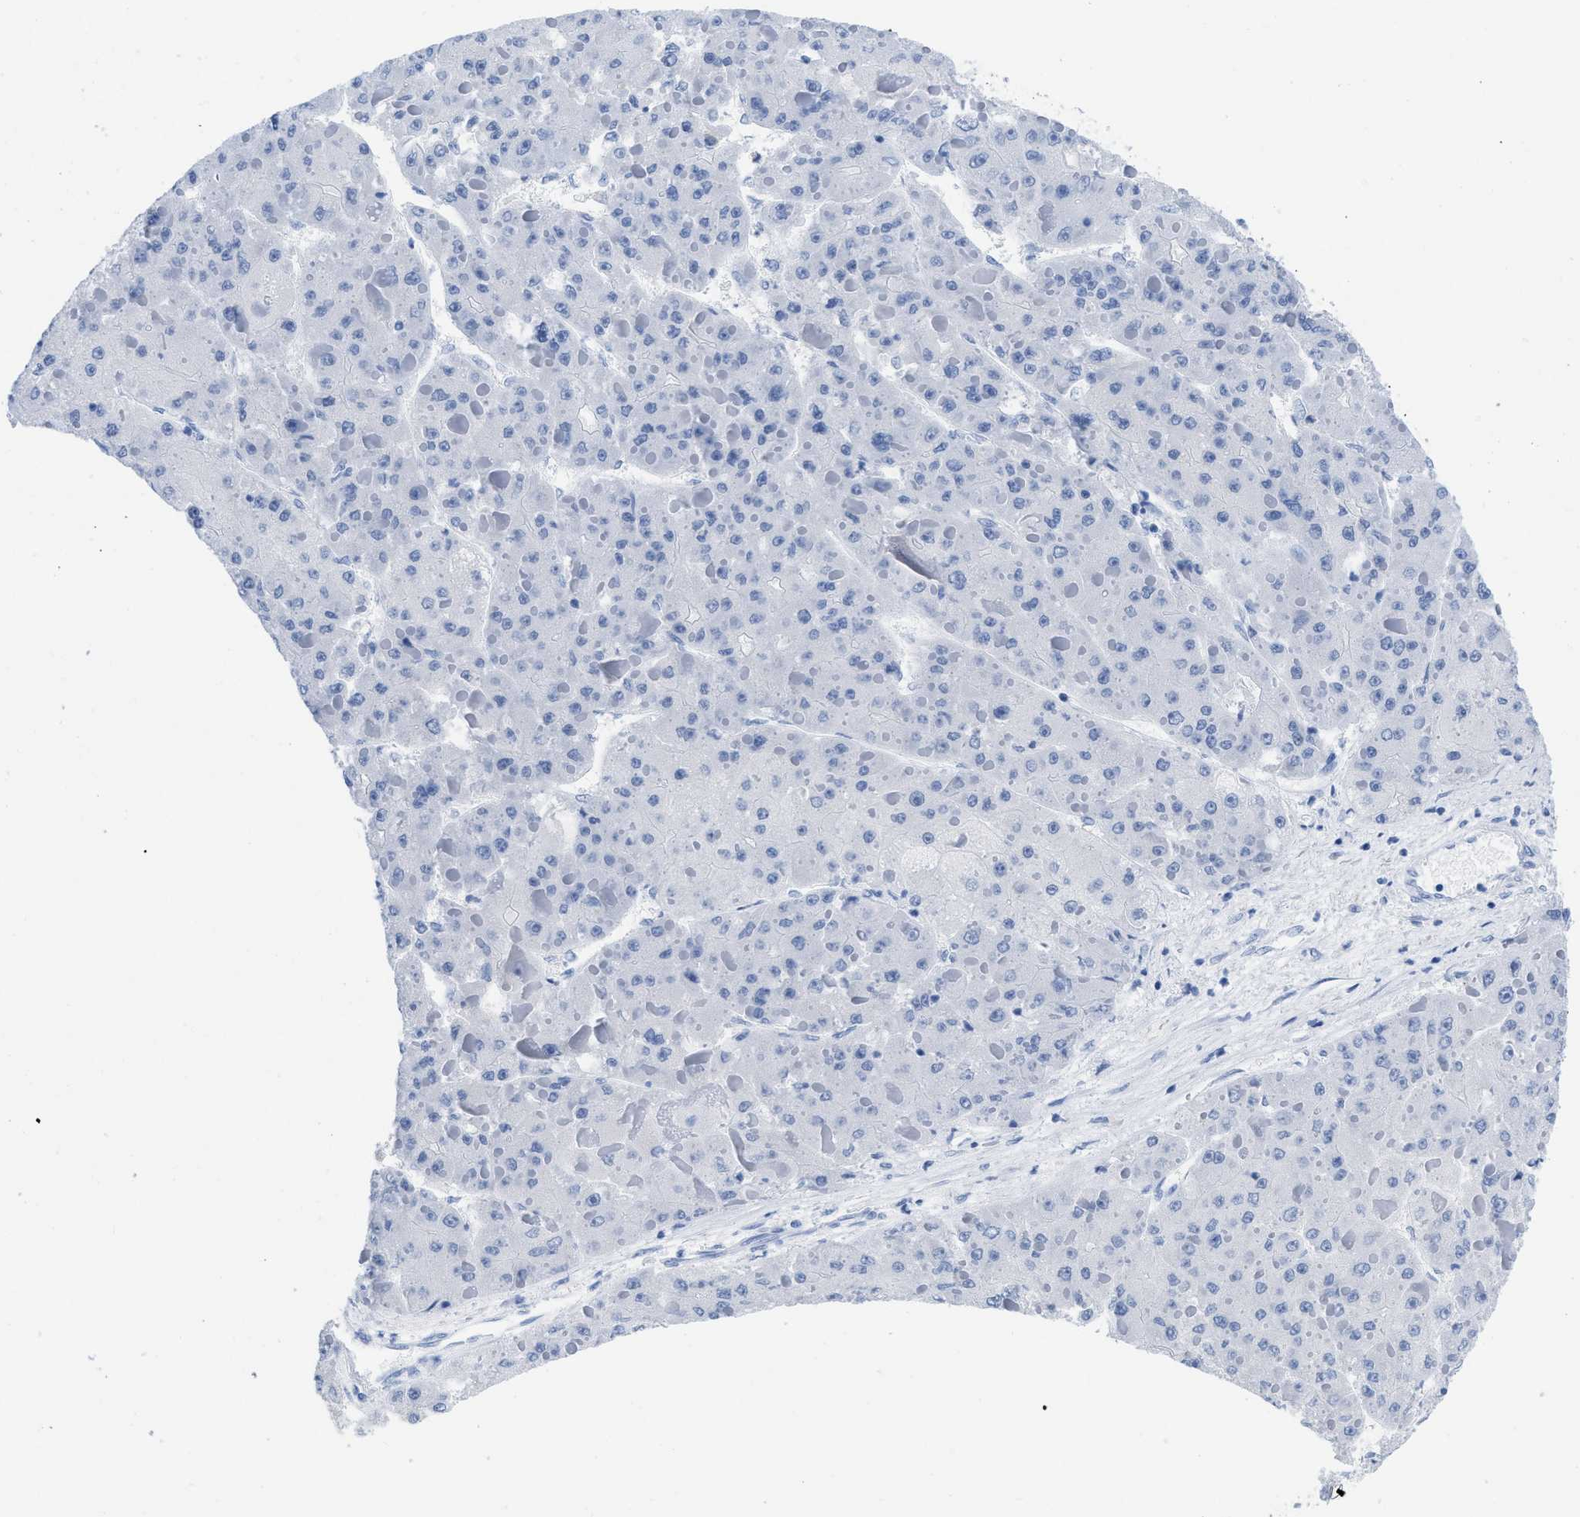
{"staining": {"intensity": "negative", "quantity": "none", "location": "none"}, "tissue": "liver cancer", "cell_type": "Tumor cells", "image_type": "cancer", "snomed": [{"axis": "morphology", "description": "Carcinoma, Hepatocellular, NOS"}, {"axis": "topography", "description": "Liver"}], "caption": "Liver hepatocellular carcinoma was stained to show a protein in brown. There is no significant staining in tumor cells.", "gene": "CR1", "patient": {"sex": "female", "age": 73}}